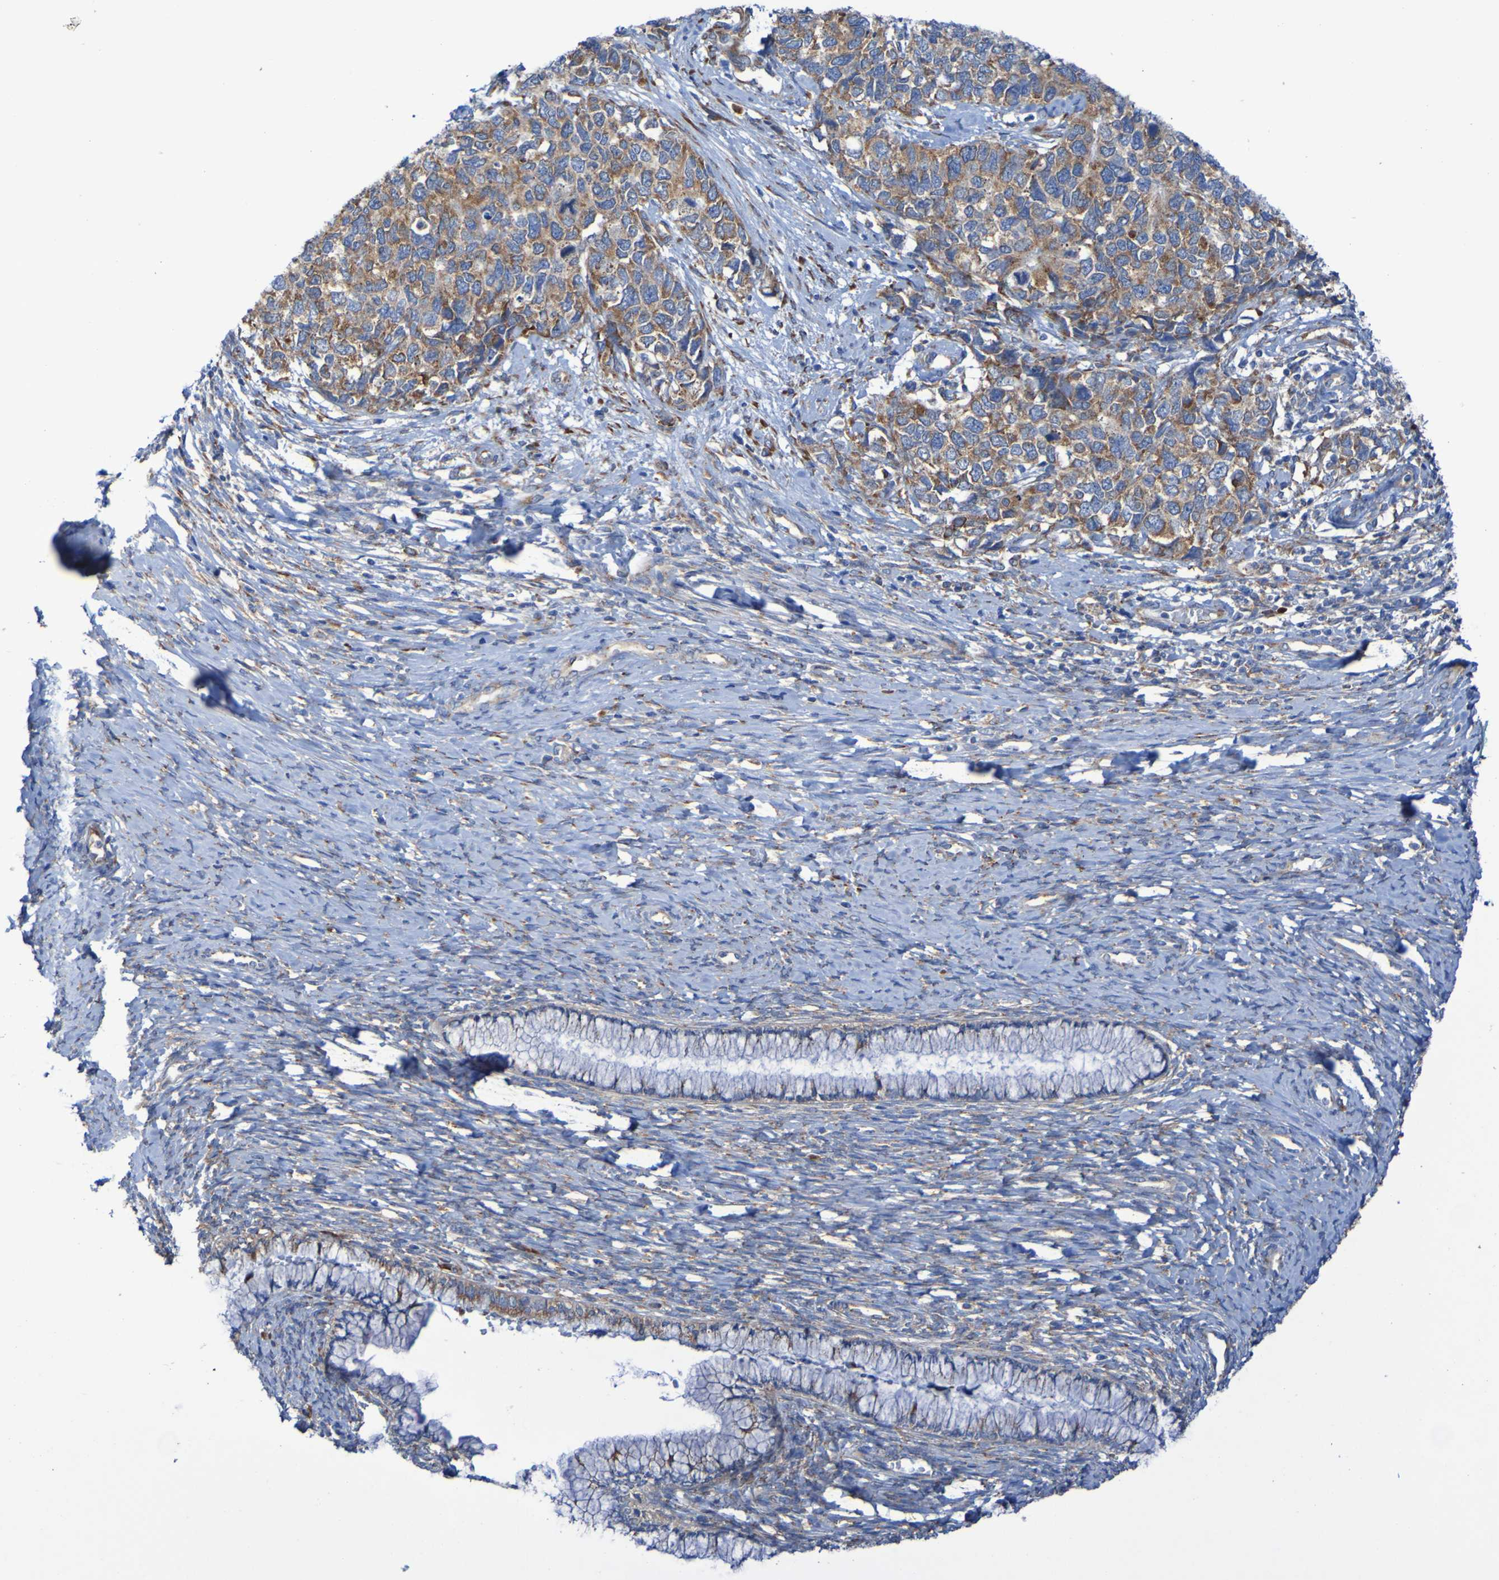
{"staining": {"intensity": "moderate", "quantity": ">75%", "location": "cytoplasmic/membranous"}, "tissue": "cervical cancer", "cell_type": "Tumor cells", "image_type": "cancer", "snomed": [{"axis": "morphology", "description": "Squamous cell carcinoma, NOS"}, {"axis": "topography", "description": "Cervix"}], "caption": "Squamous cell carcinoma (cervical) was stained to show a protein in brown. There is medium levels of moderate cytoplasmic/membranous positivity in about >75% of tumor cells.", "gene": "FKBP3", "patient": {"sex": "female", "age": 63}}